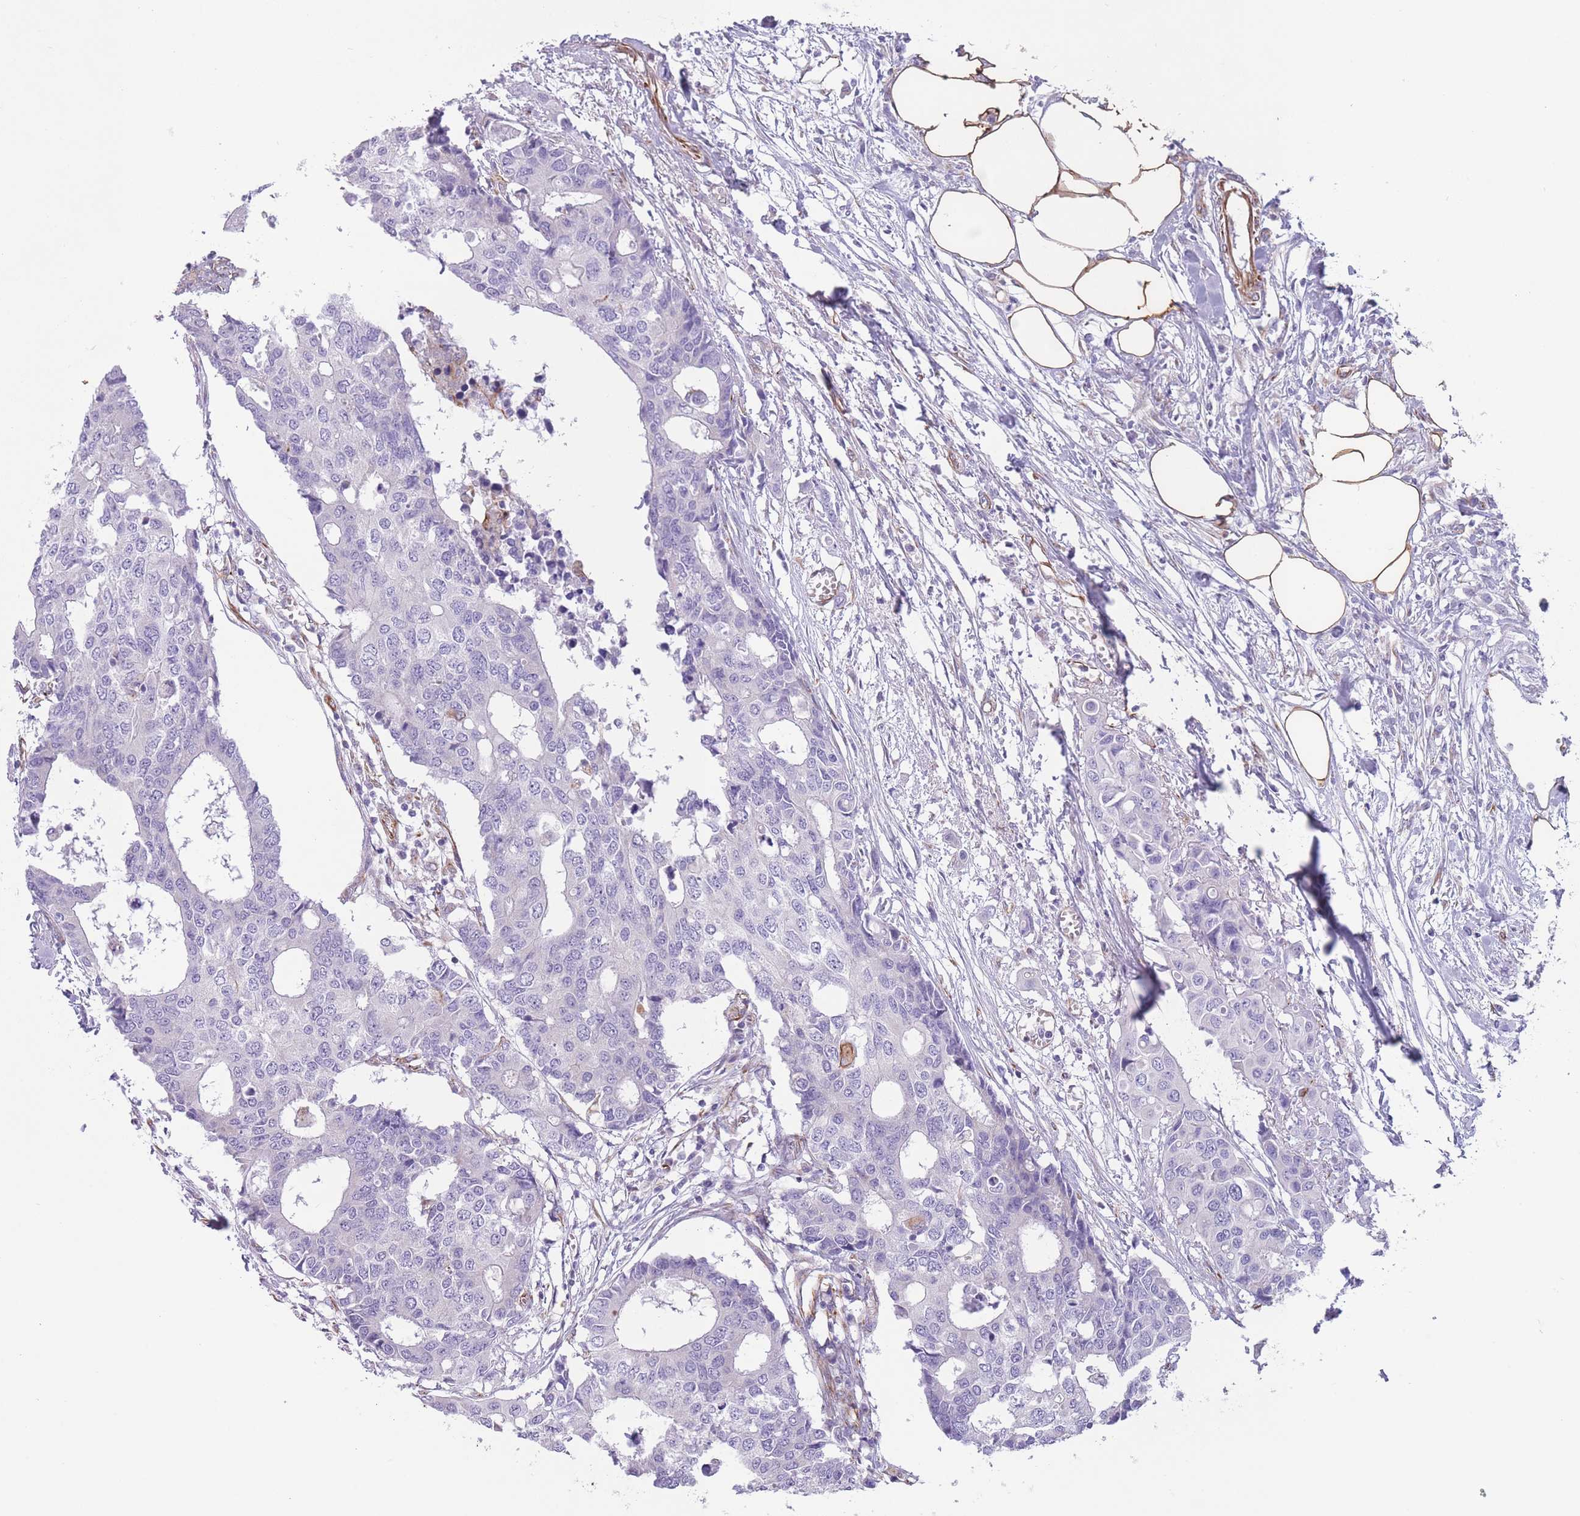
{"staining": {"intensity": "negative", "quantity": "none", "location": "none"}, "tissue": "colorectal cancer", "cell_type": "Tumor cells", "image_type": "cancer", "snomed": [{"axis": "morphology", "description": "Adenocarcinoma, NOS"}, {"axis": "topography", "description": "Colon"}], "caption": "DAB immunohistochemical staining of colorectal adenocarcinoma exhibits no significant positivity in tumor cells.", "gene": "PTCD1", "patient": {"sex": "male", "age": 77}}